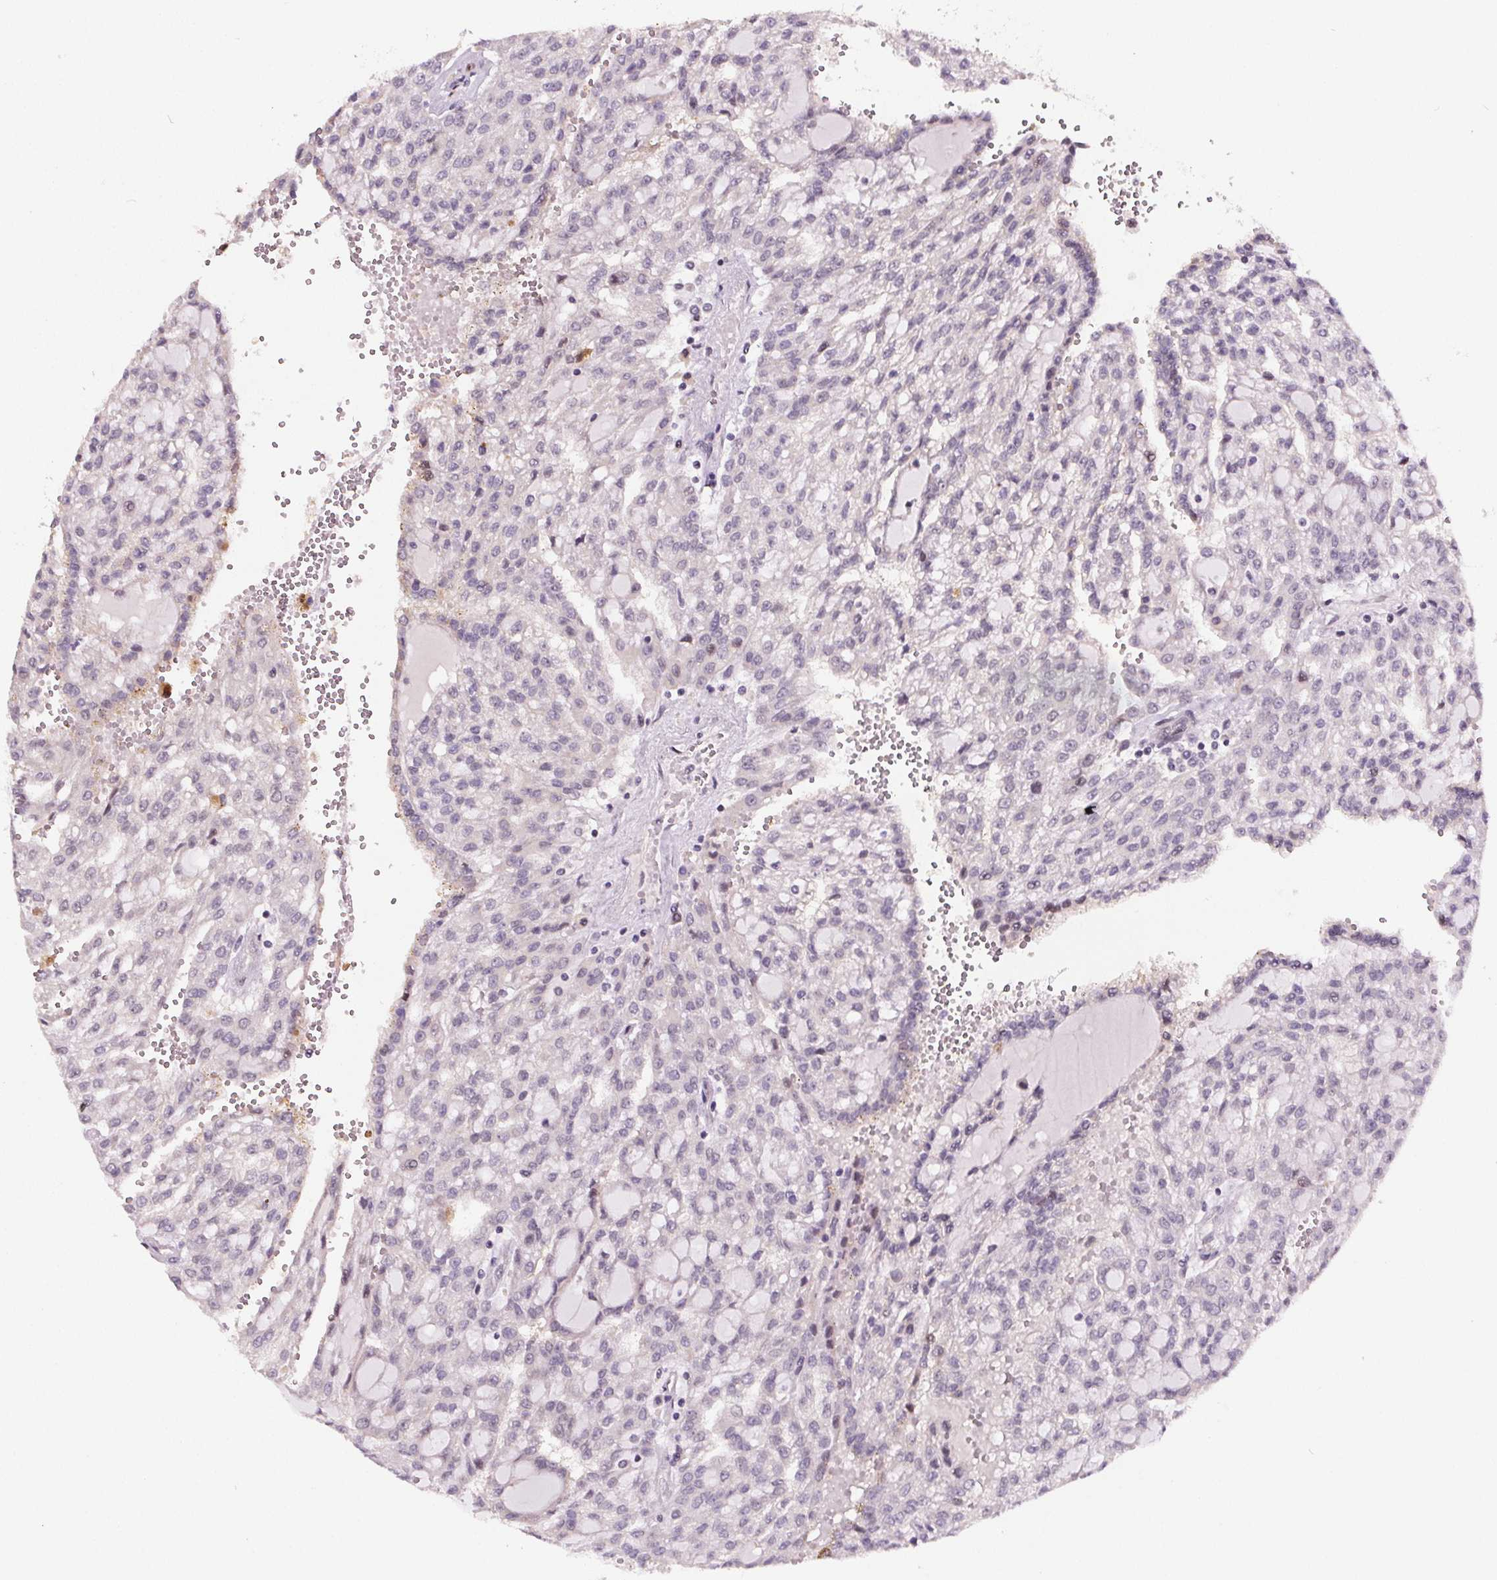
{"staining": {"intensity": "negative", "quantity": "none", "location": "none"}, "tissue": "renal cancer", "cell_type": "Tumor cells", "image_type": "cancer", "snomed": [{"axis": "morphology", "description": "Adenocarcinoma, NOS"}, {"axis": "topography", "description": "Kidney"}], "caption": "Micrograph shows no significant protein positivity in tumor cells of renal cancer (adenocarcinoma).", "gene": "SUCLA2", "patient": {"sex": "male", "age": 63}}